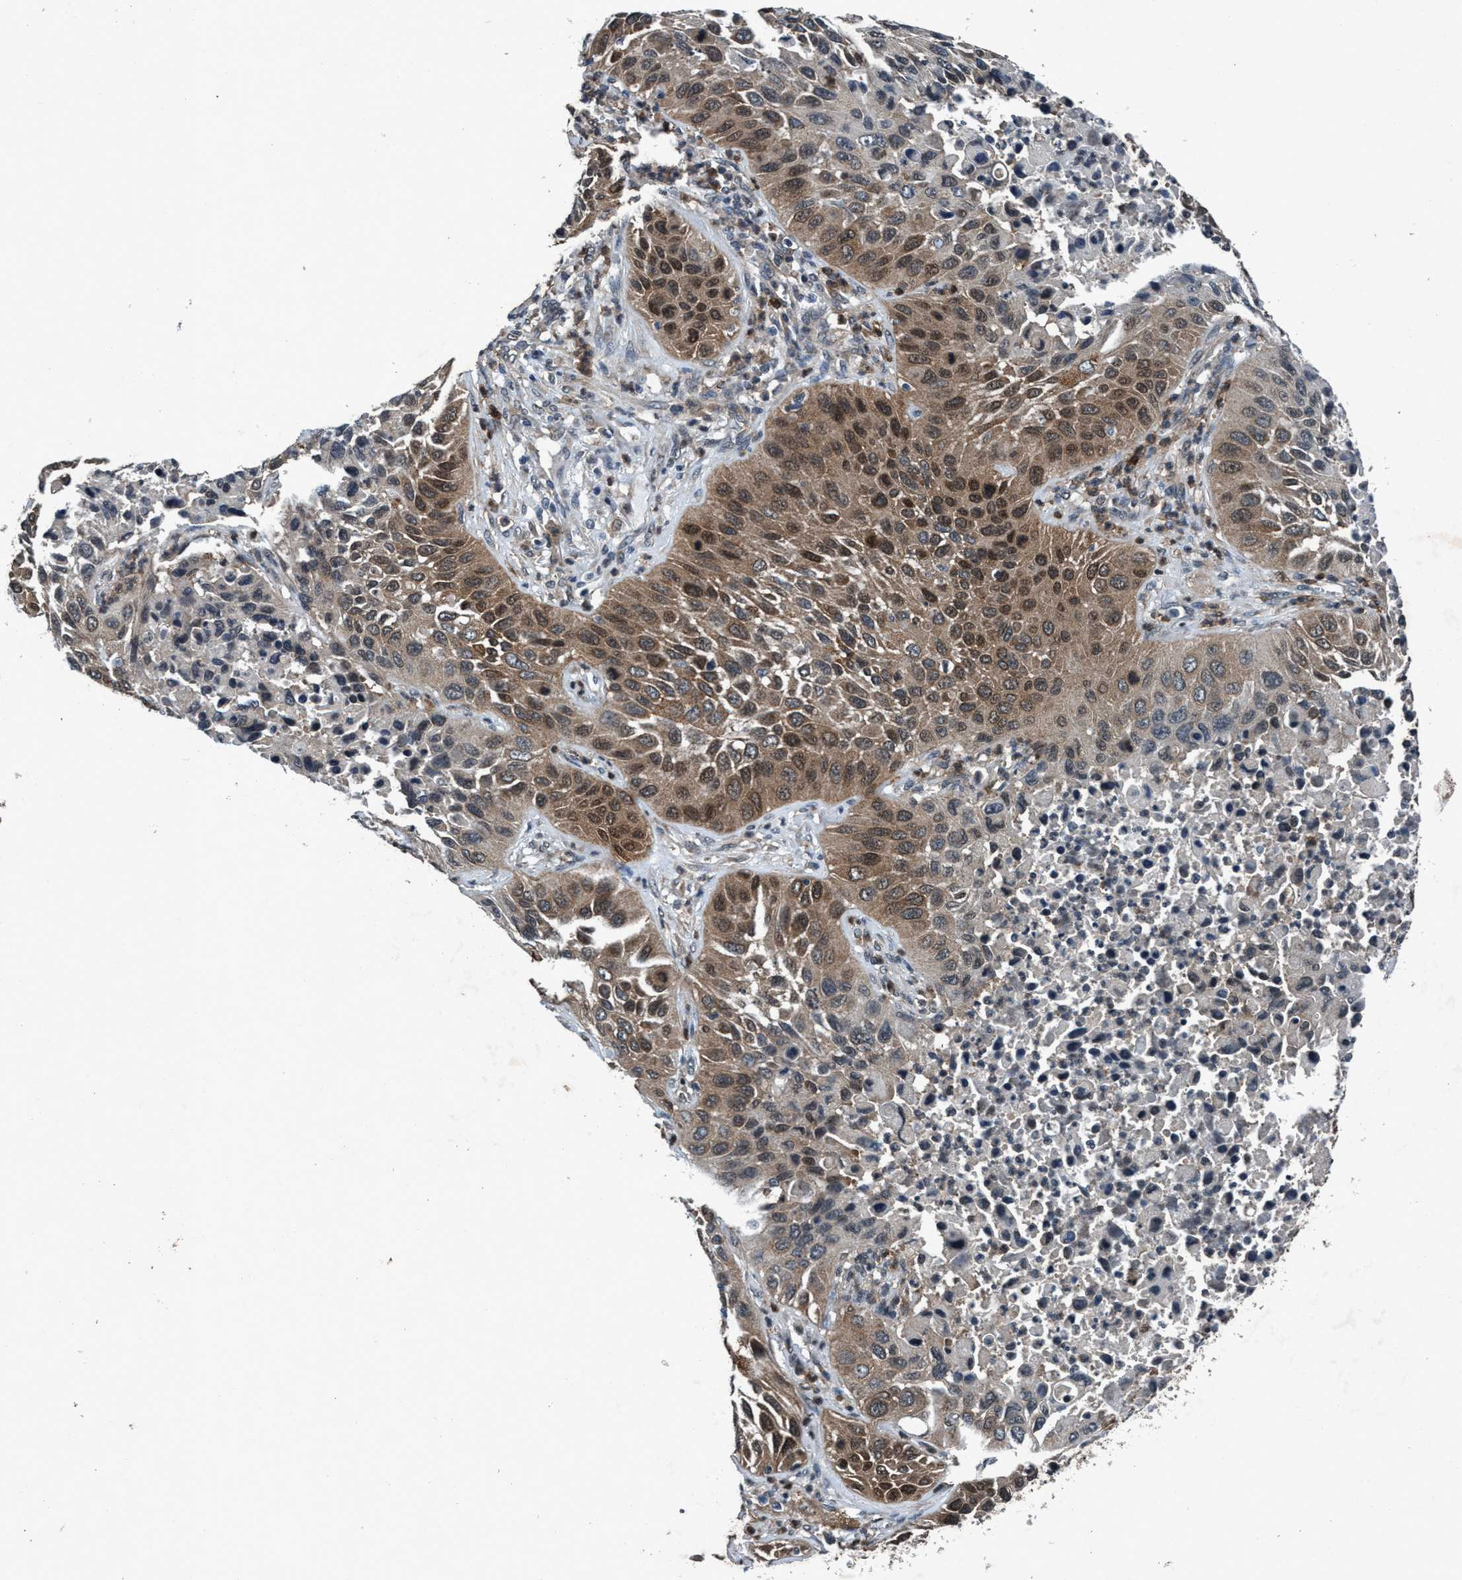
{"staining": {"intensity": "moderate", "quantity": ">75%", "location": "cytoplasmic/membranous,nuclear"}, "tissue": "lung cancer", "cell_type": "Tumor cells", "image_type": "cancer", "snomed": [{"axis": "morphology", "description": "Squamous cell carcinoma, NOS"}, {"axis": "topography", "description": "Lung"}], "caption": "Immunohistochemistry (DAB (3,3'-diaminobenzidine)) staining of lung cancer (squamous cell carcinoma) shows moderate cytoplasmic/membranous and nuclear protein positivity in about >75% of tumor cells. (DAB = brown stain, brightfield microscopy at high magnification).", "gene": "AKT1S1", "patient": {"sex": "female", "age": 76}}